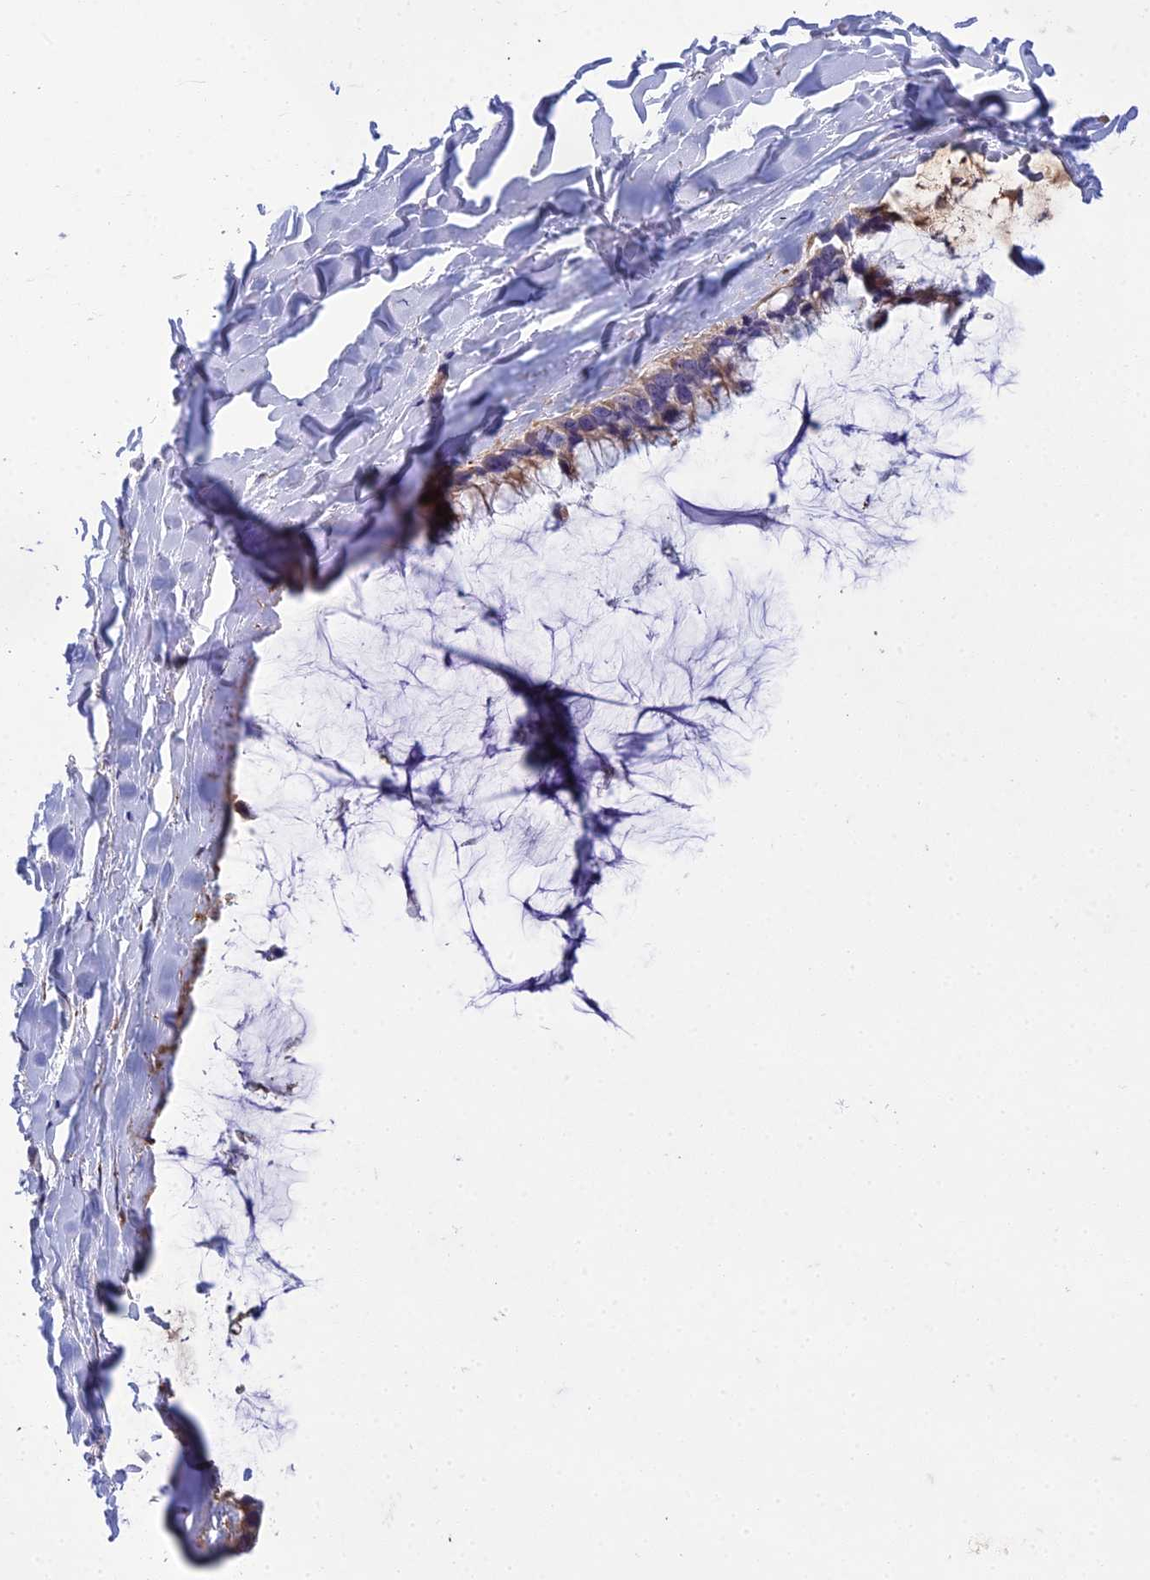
{"staining": {"intensity": "weak", "quantity": "<25%", "location": "cytoplasmic/membranous"}, "tissue": "ovarian cancer", "cell_type": "Tumor cells", "image_type": "cancer", "snomed": [{"axis": "morphology", "description": "Cystadenocarcinoma, mucinous, NOS"}, {"axis": "topography", "description": "Ovary"}], "caption": "Human ovarian cancer stained for a protein using immunohistochemistry exhibits no expression in tumor cells.", "gene": "ADIPOR2", "patient": {"sex": "female", "age": 39}}